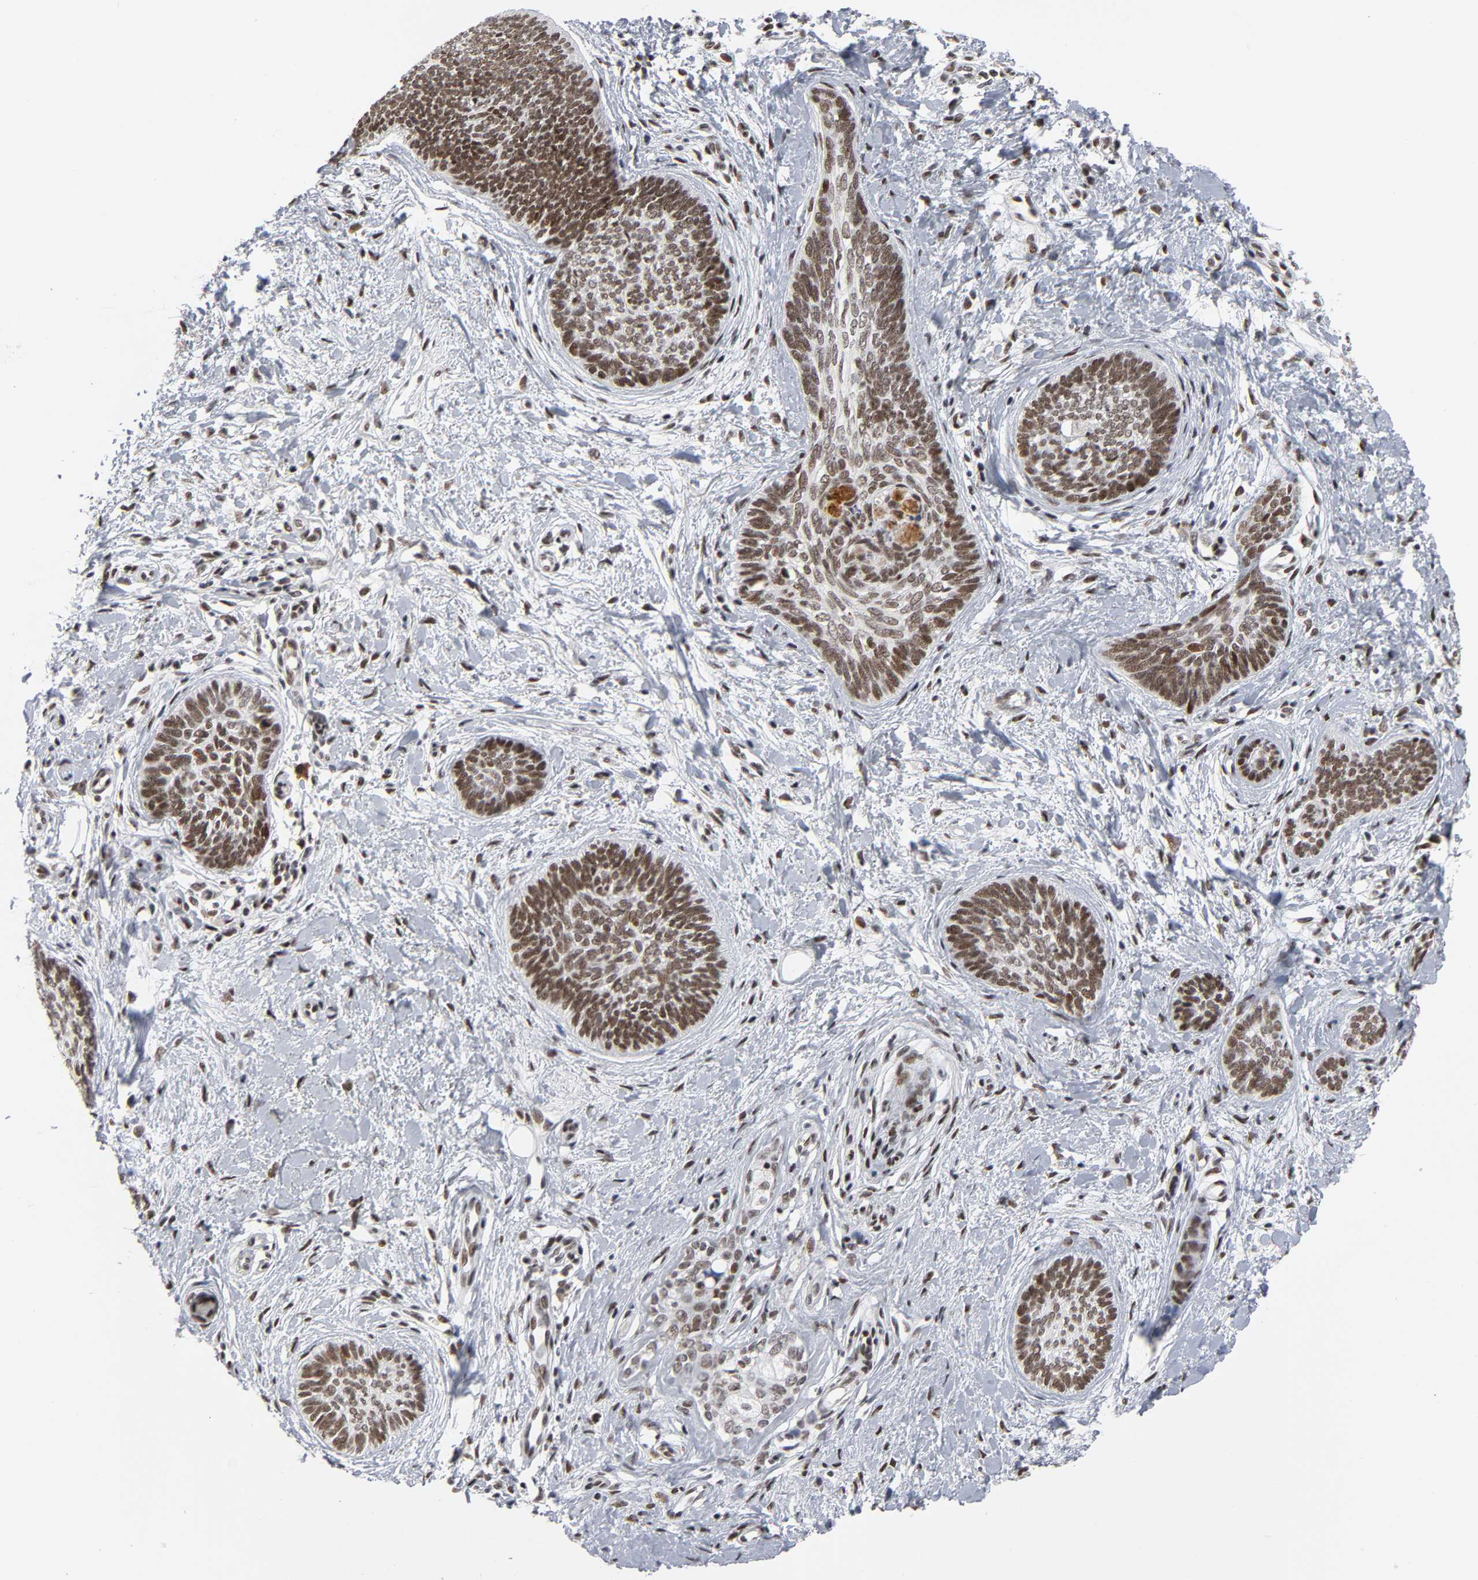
{"staining": {"intensity": "strong", "quantity": ">75%", "location": "nuclear"}, "tissue": "skin cancer", "cell_type": "Tumor cells", "image_type": "cancer", "snomed": [{"axis": "morphology", "description": "Basal cell carcinoma"}, {"axis": "topography", "description": "Skin"}], "caption": "High-power microscopy captured an immunohistochemistry (IHC) image of skin basal cell carcinoma, revealing strong nuclear positivity in about >75% of tumor cells.", "gene": "CREBBP", "patient": {"sex": "female", "age": 81}}